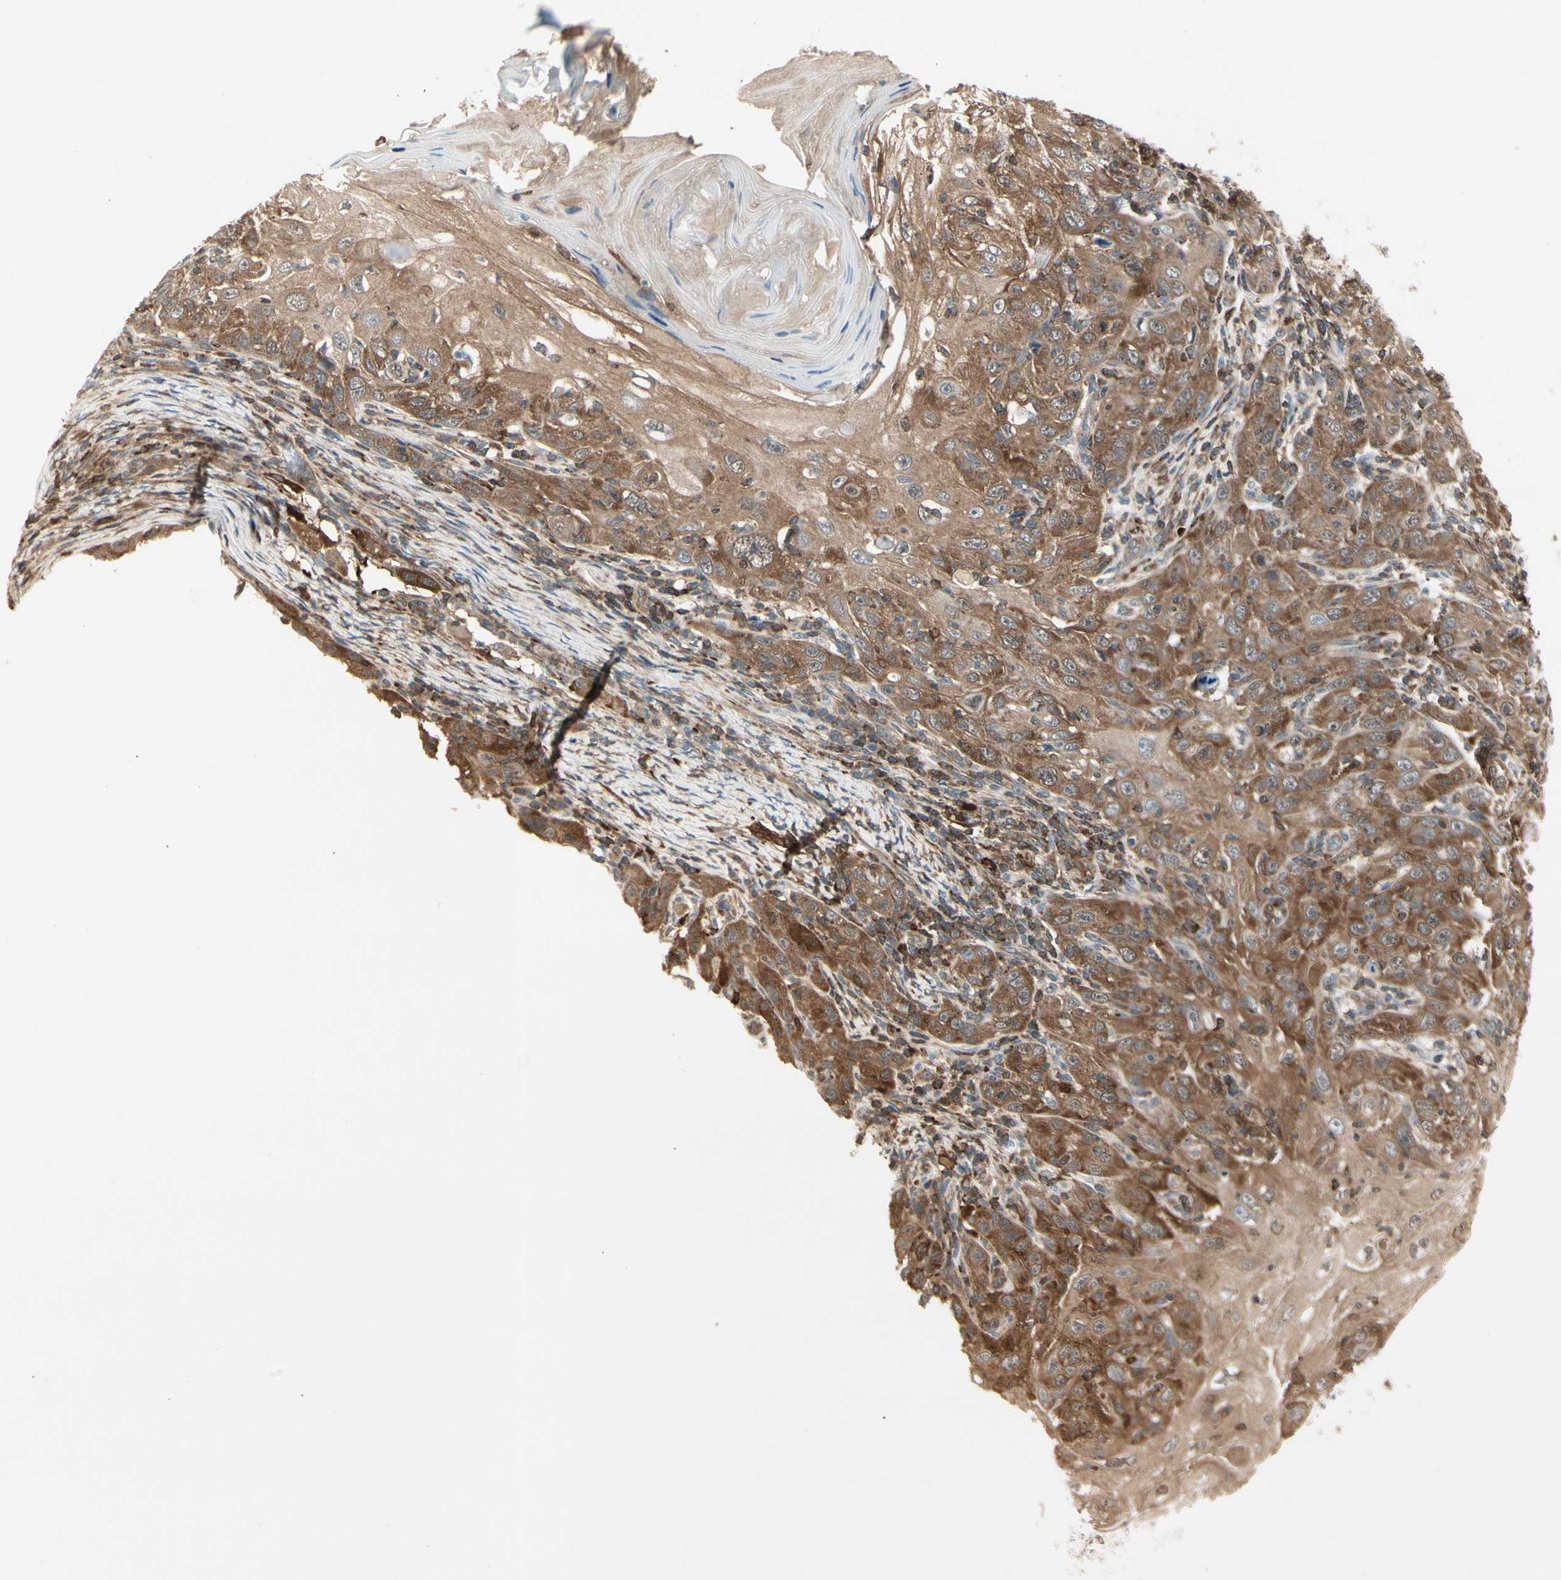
{"staining": {"intensity": "moderate", "quantity": ">75%", "location": "cytoplasmic/membranous"}, "tissue": "skin cancer", "cell_type": "Tumor cells", "image_type": "cancer", "snomed": [{"axis": "morphology", "description": "Squamous cell carcinoma, NOS"}, {"axis": "topography", "description": "Skin"}], "caption": "IHC histopathology image of neoplastic tissue: skin squamous cell carcinoma stained using IHC demonstrates medium levels of moderate protein expression localized specifically in the cytoplasmic/membranous of tumor cells, appearing as a cytoplasmic/membranous brown color.", "gene": "OXSR1", "patient": {"sex": "female", "age": 88}}